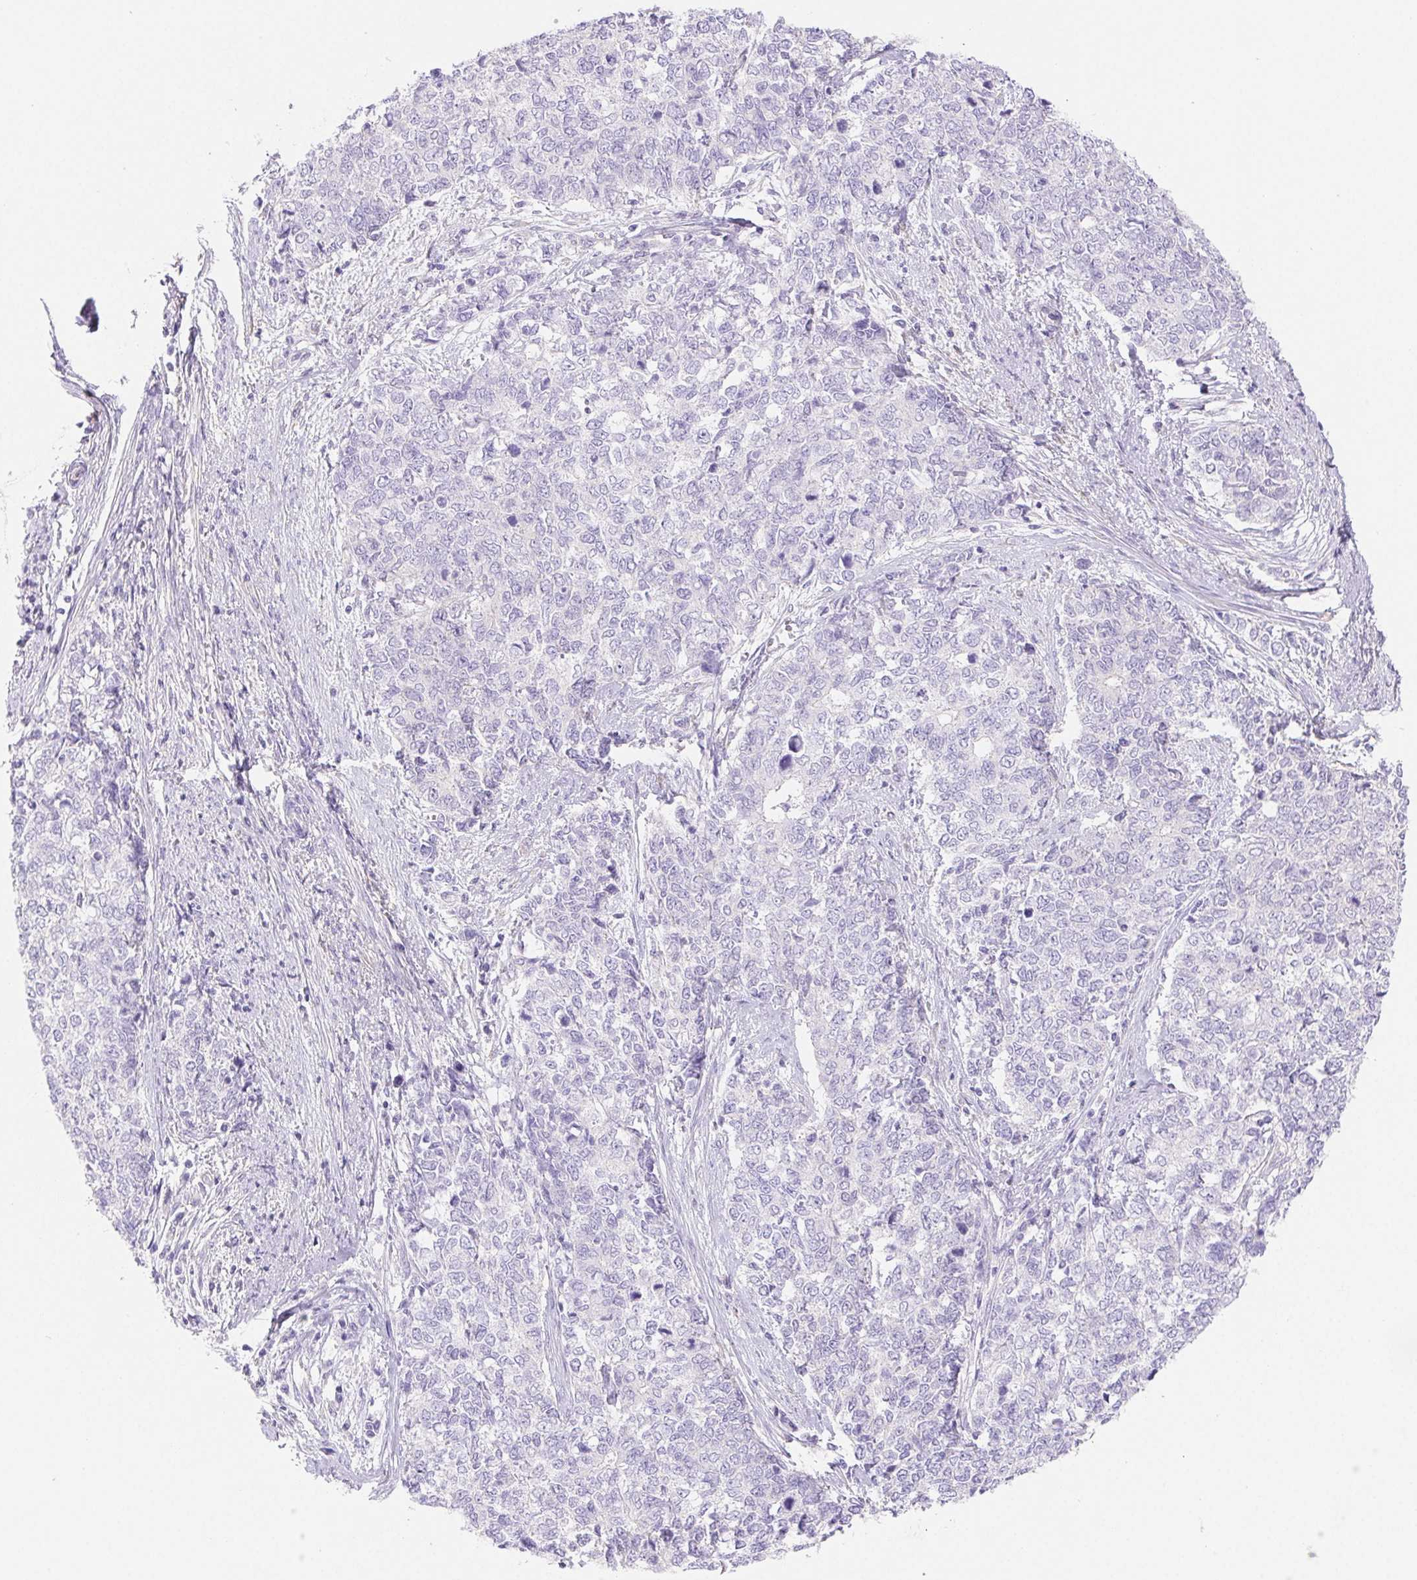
{"staining": {"intensity": "negative", "quantity": "none", "location": "none"}, "tissue": "cervical cancer", "cell_type": "Tumor cells", "image_type": "cancer", "snomed": [{"axis": "morphology", "description": "Adenocarcinoma, NOS"}, {"axis": "topography", "description": "Cervix"}], "caption": "Cervical adenocarcinoma was stained to show a protein in brown. There is no significant positivity in tumor cells.", "gene": "PNLIP", "patient": {"sex": "female", "age": 63}}